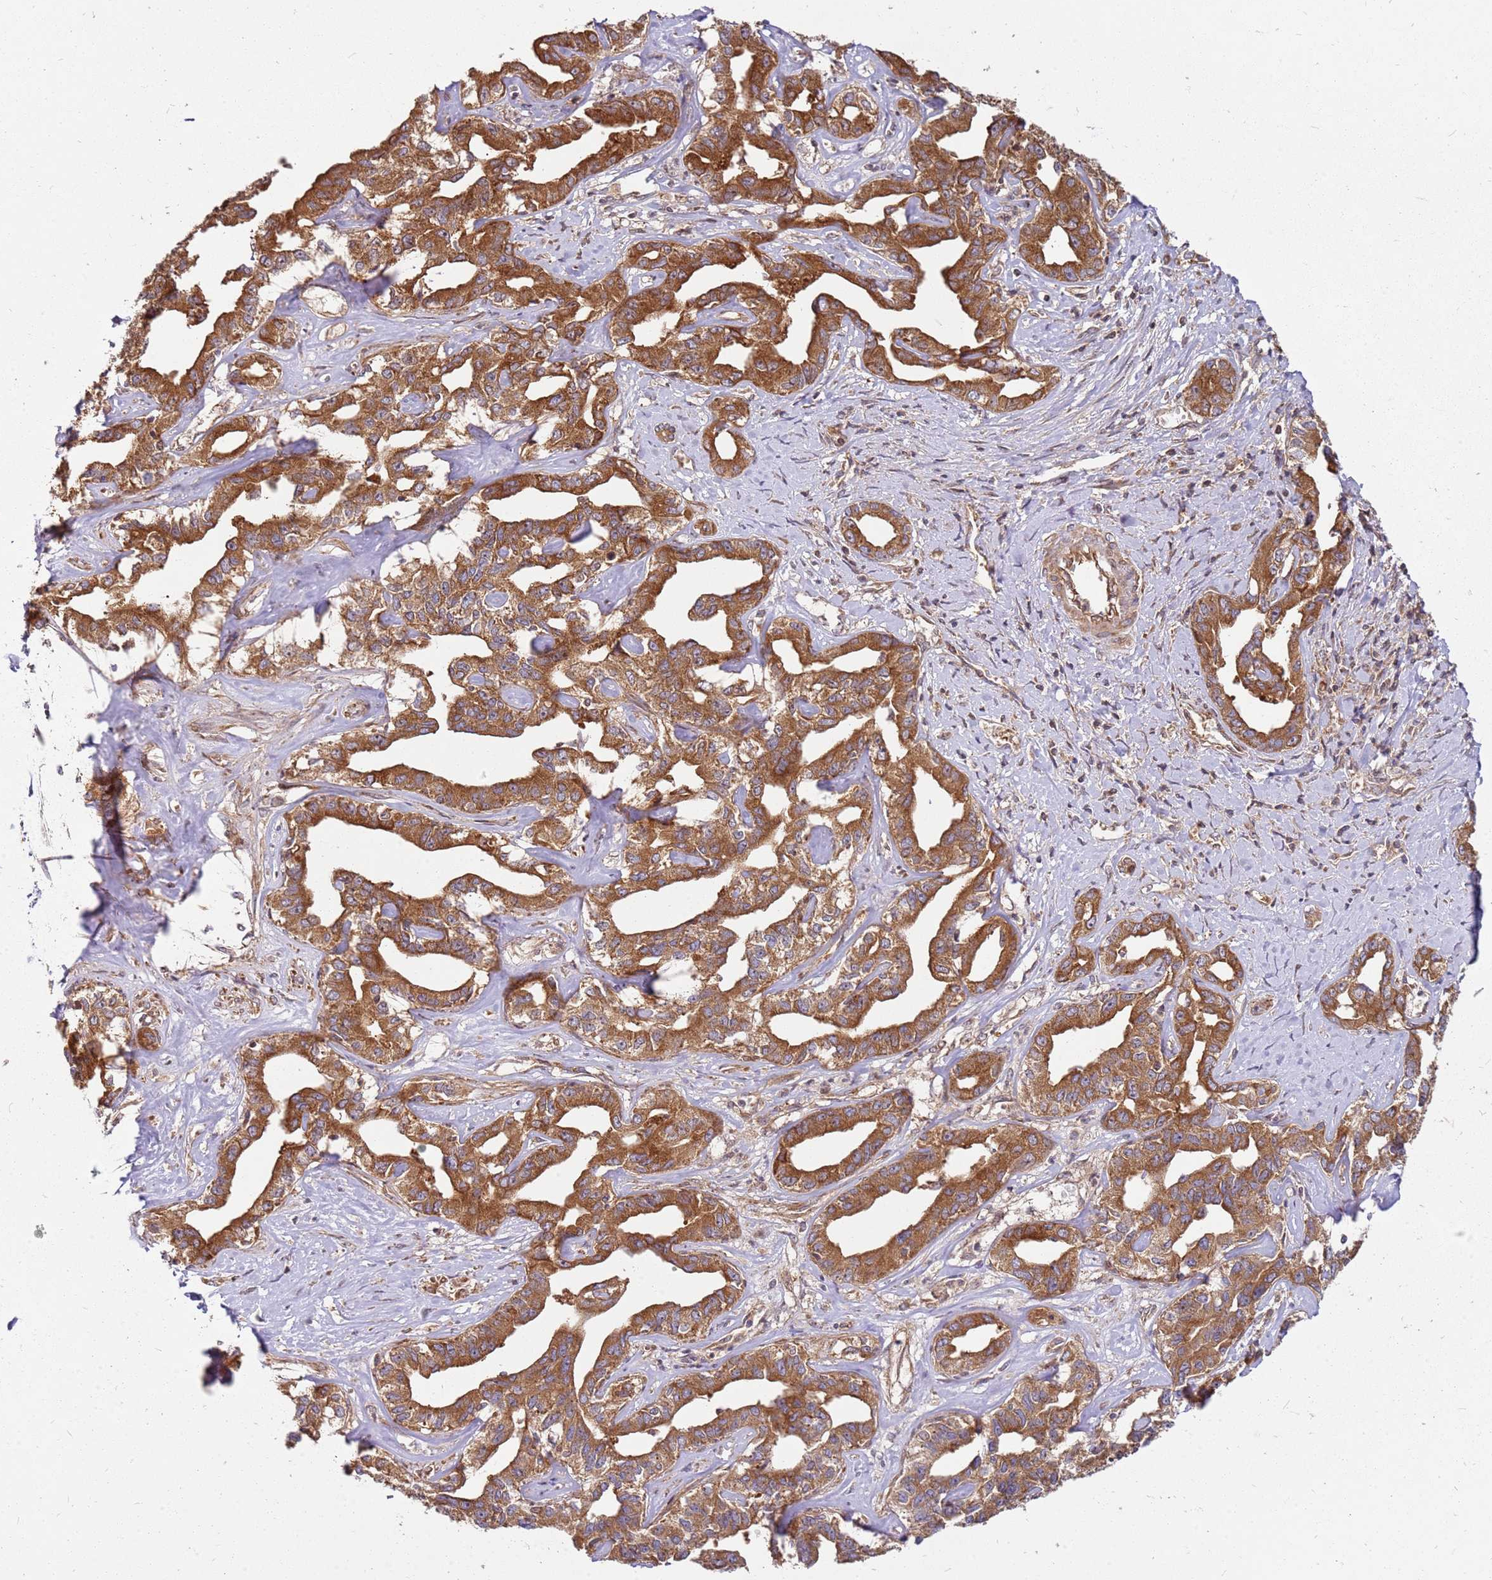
{"staining": {"intensity": "strong", "quantity": ">75%", "location": "cytoplasmic/membranous"}, "tissue": "liver cancer", "cell_type": "Tumor cells", "image_type": "cancer", "snomed": [{"axis": "morphology", "description": "Cholangiocarcinoma"}, {"axis": "topography", "description": "Liver"}], "caption": "Liver cancer (cholangiocarcinoma) stained with DAB IHC displays high levels of strong cytoplasmic/membranous staining in approximately >75% of tumor cells.", "gene": "CCDC159", "patient": {"sex": "male", "age": 59}}